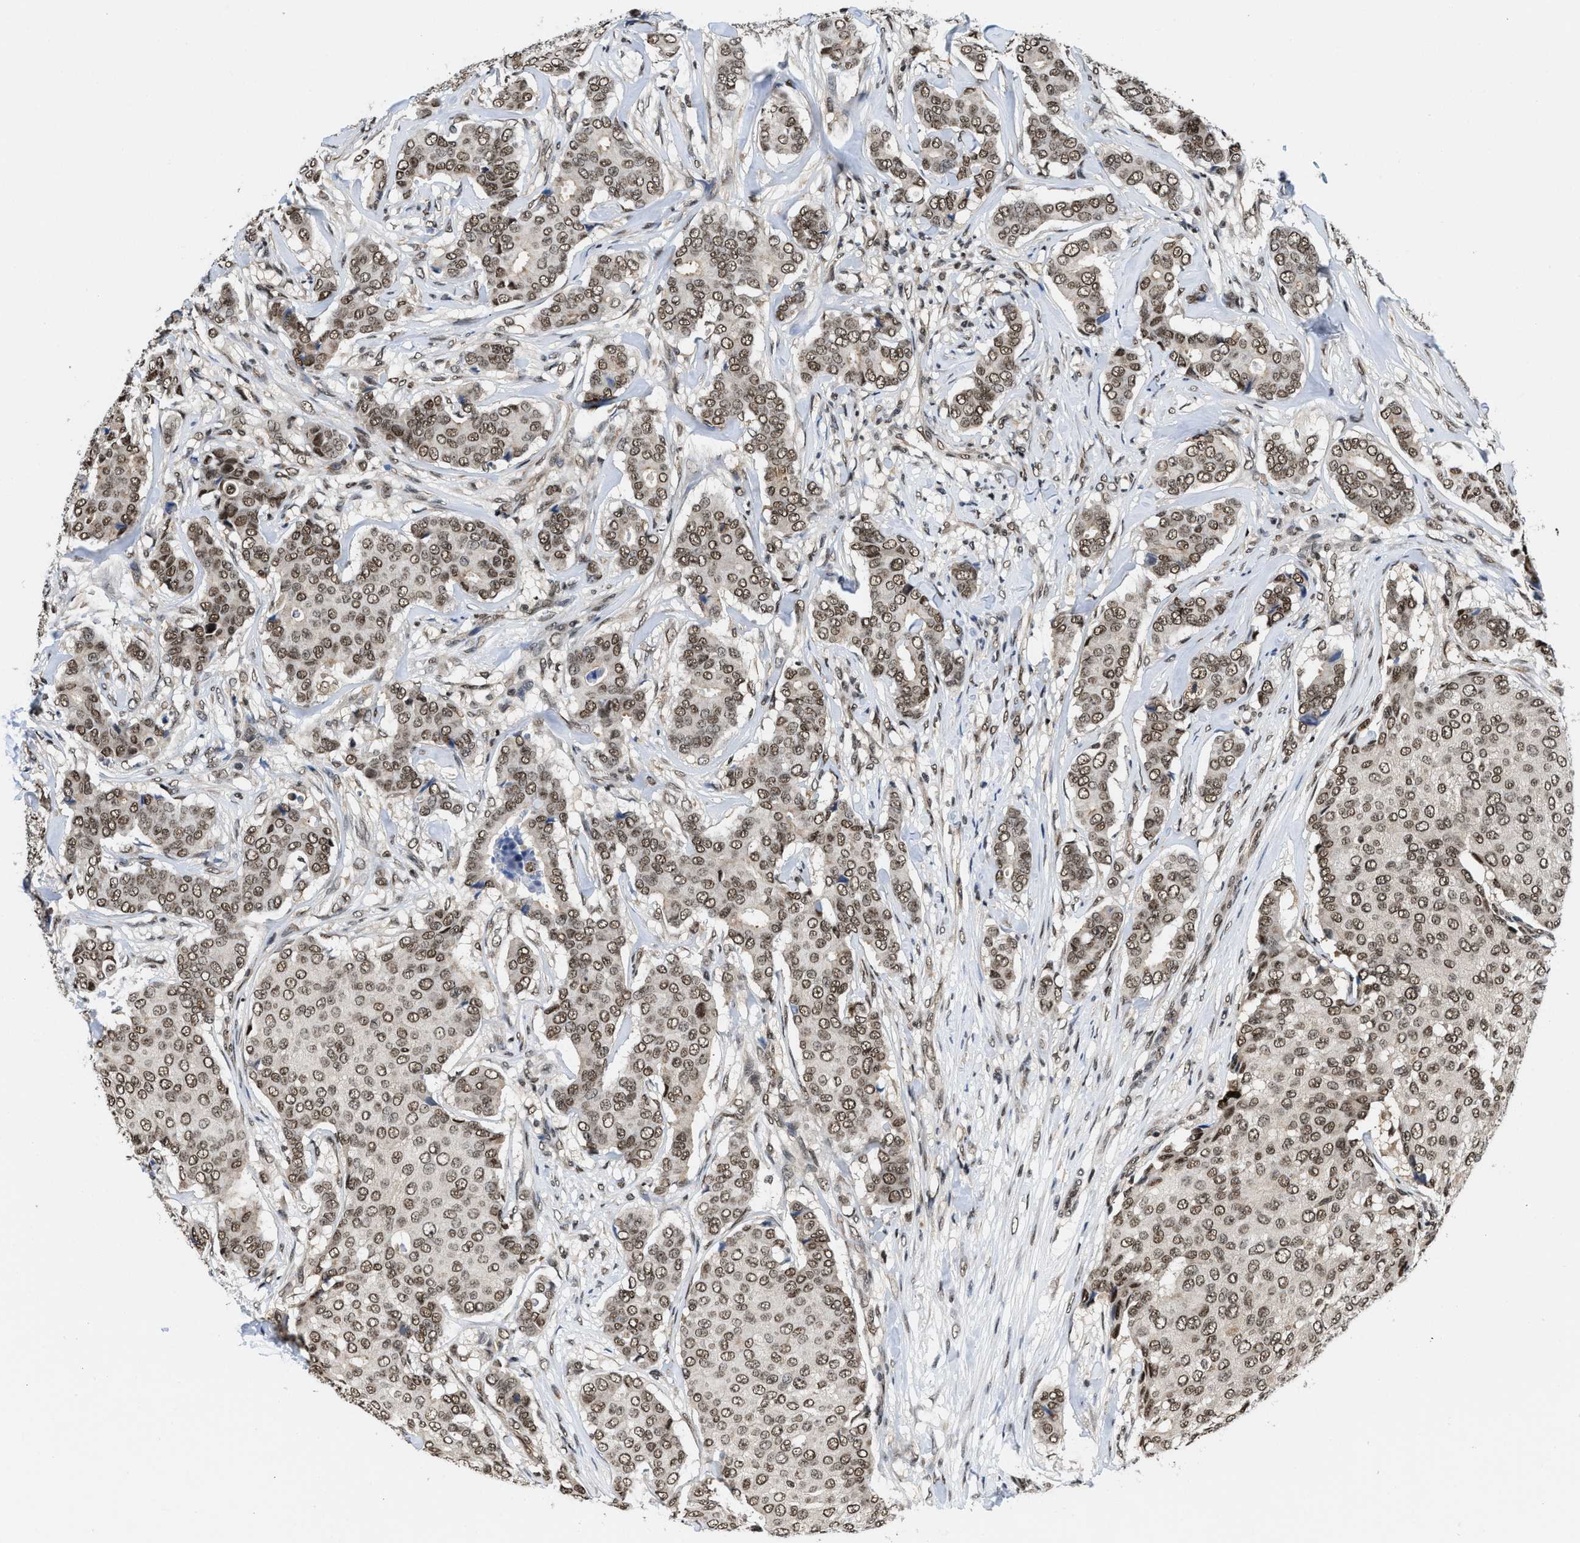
{"staining": {"intensity": "moderate", "quantity": ">75%", "location": "nuclear"}, "tissue": "breast cancer", "cell_type": "Tumor cells", "image_type": "cancer", "snomed": [{"axis": "morphology", "description": "Duct carcinoma"}, {"axis": "topography", "description": "Breast"}], "caption": "Moderate nuclear protein positivity is identified in approximately >75% of tumor cells in breast cancer.", "gene": "SAFB", "patient": {"sex": "female", "age": 75}}